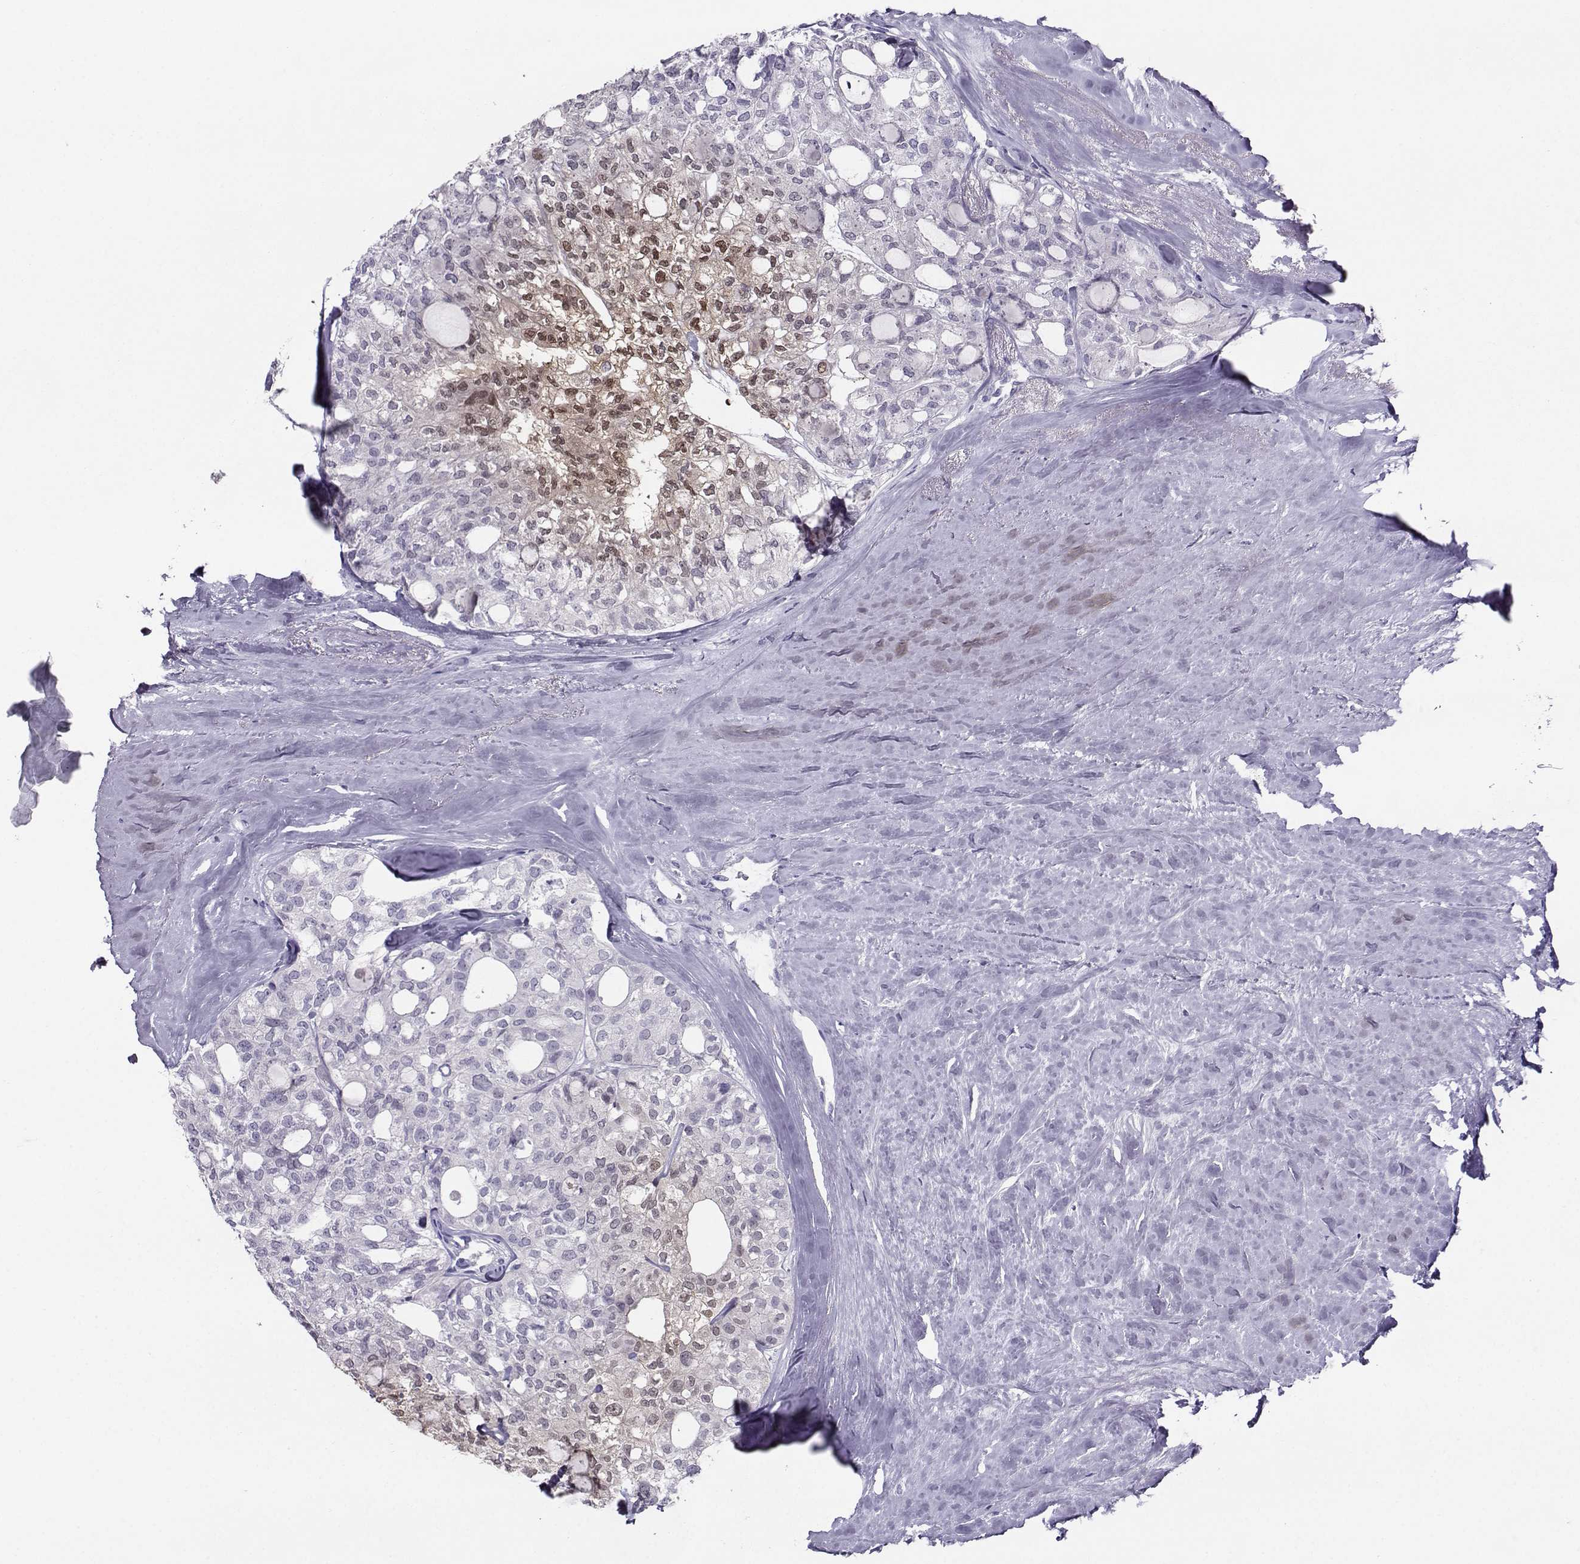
{"staining": {"intensity": "moderate", "quantity": "<25%", "location": "nuclear"}, "tissue": "thyroid cancer", "cell_type": "Tumor cells", "image_type": "cancer", "snomed": [{"axis": "morphology", "description": "Follicular adenoma carcinoma, NOS"}, {"axis": "topography", "description": "Thyroid gland"}], "caption": "Immunohistochemical staining of human thyroid follicular adenoma carcinoma displays low levels of moderate nuclear staining in approximately <25% of tumor cells.", "gene": "PGK1", "patient": {"sex": "male", "age": 75}}